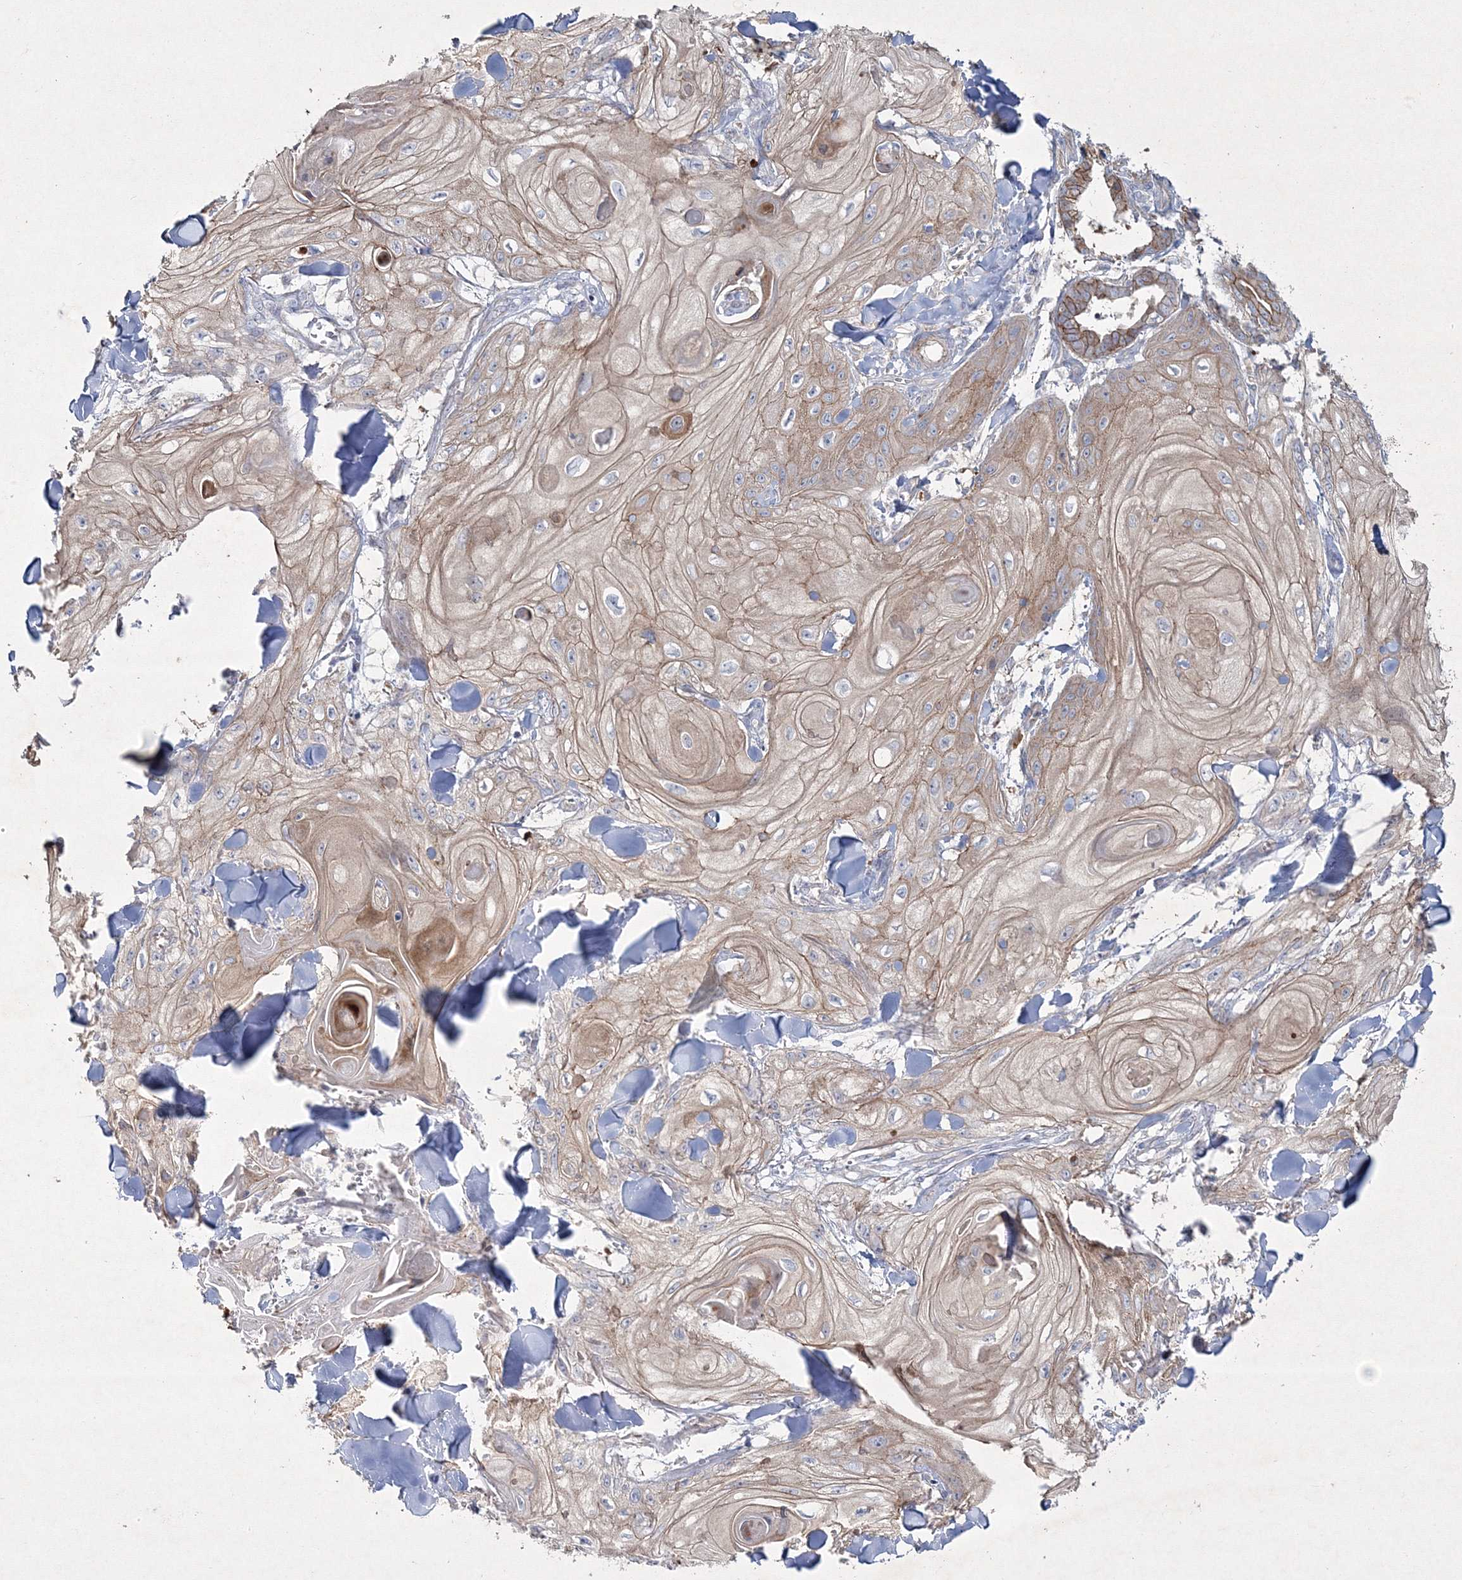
{"staining": {"intensity": "weak", "quantity": ">75%", "location": "cytoplasmic/membranous"}, "tissue": "skin cancer", "cell_type": "Tumor cells", "image_type": "cancer", "snomed": [{"axis": "morphology", "description": "Squamous cell carcinoma, NOS"}, {"axis": "topography", "description": "Skin"}], "caption": "Protein expression analysis of skin squamous cell carcinoma shows weak cytoplasmic/membranous positivity in approximately >75% of tumor cells.", "gene": "NAA40", "patient": {"sex": "male", "age": 74}}